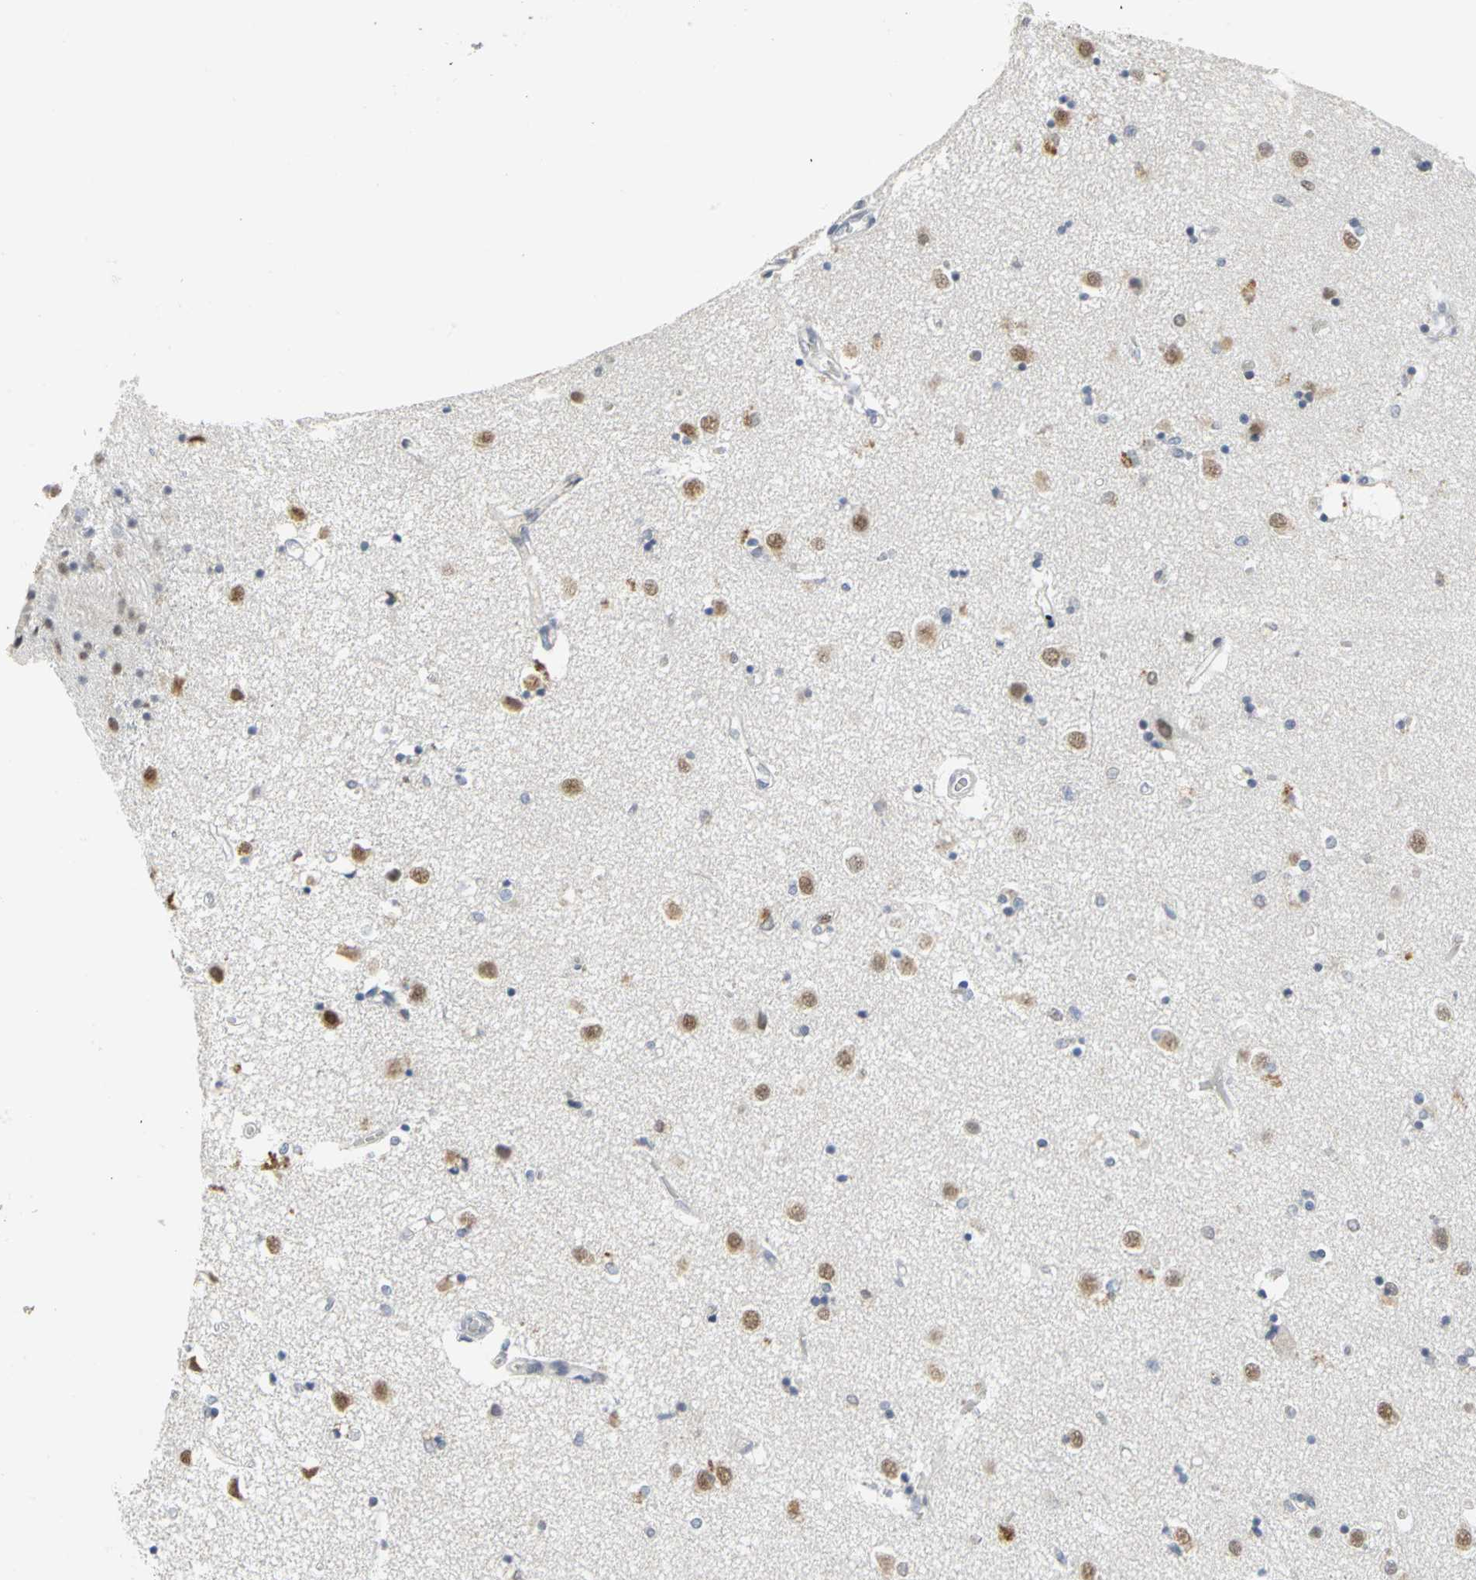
{"staining": {"intensity": "moderate", "quantity": "<25%", "location": "nuclear"}, "tissue": "caudate", "cell_type": "Glial cells", "image_type": "normal", "snomed": [{"axis": "morphology", "description": "Normal tissue, NOS"}, {"axis": "topography", "description": "Lateral ventricle wall"}], "caption": "Immunohistochemical staining of normal human caudate reveals <25% levels of moderate nuclear protein positivity in about <25% of glial cells.", "gene": "ZIC1", "patient": {"sex": "female", "age": 54}}